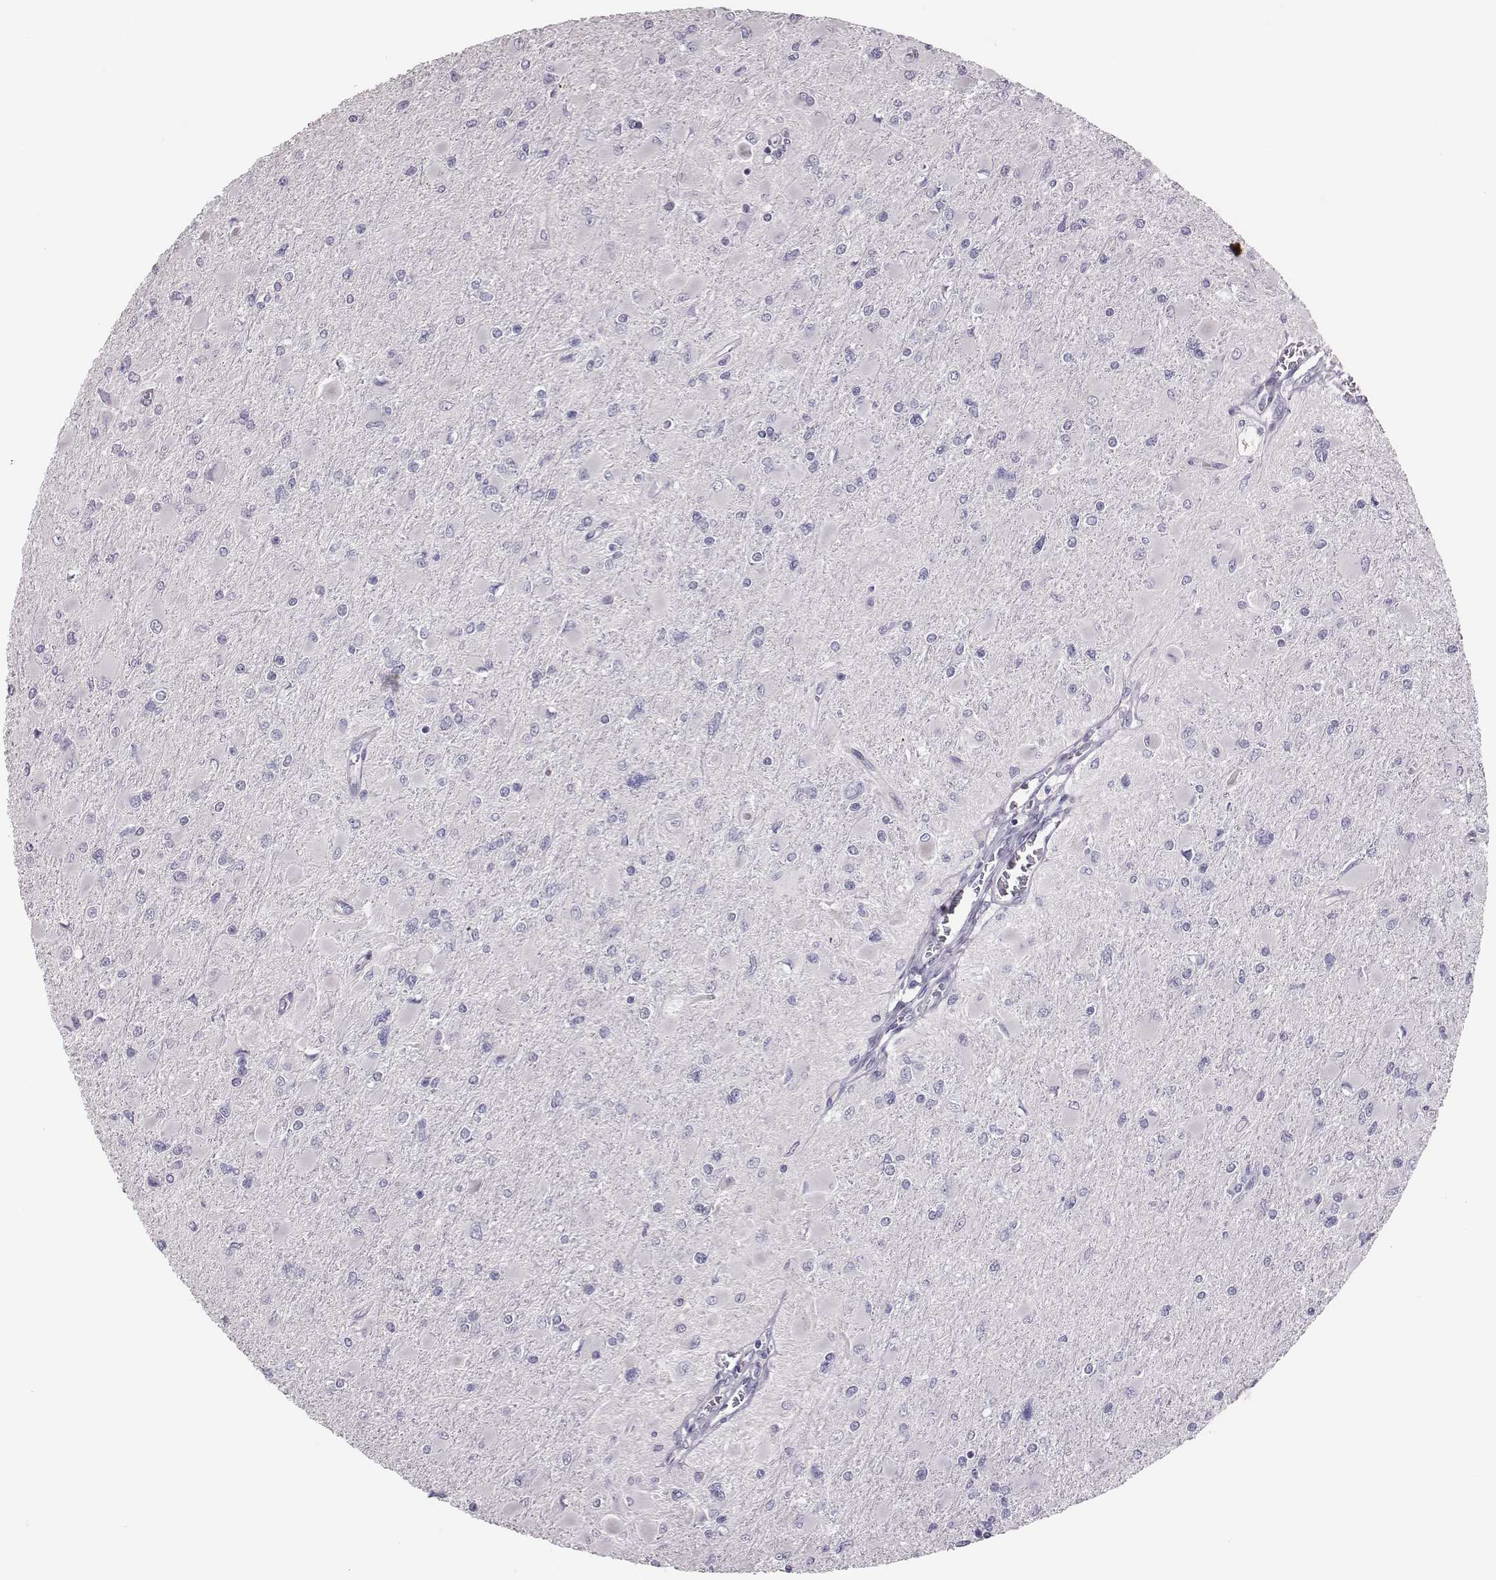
{"staining": {"intensity": "negative", "quantity": "none", "location": "none"}, "tissue": "glioma", "cell_type": "Tumor cells", "image_type": "cancer", "snomed": [{"axis": "morphology", "description": "Glioma, malignant, High grade"}, {"axis": "topography", "description": "Cerebral cortex"}], "caption": "Tumor cells are negative for brown protein staining in glioma.", "gene": "SCML2", "patient": {"sex": "female", "age": 36}}